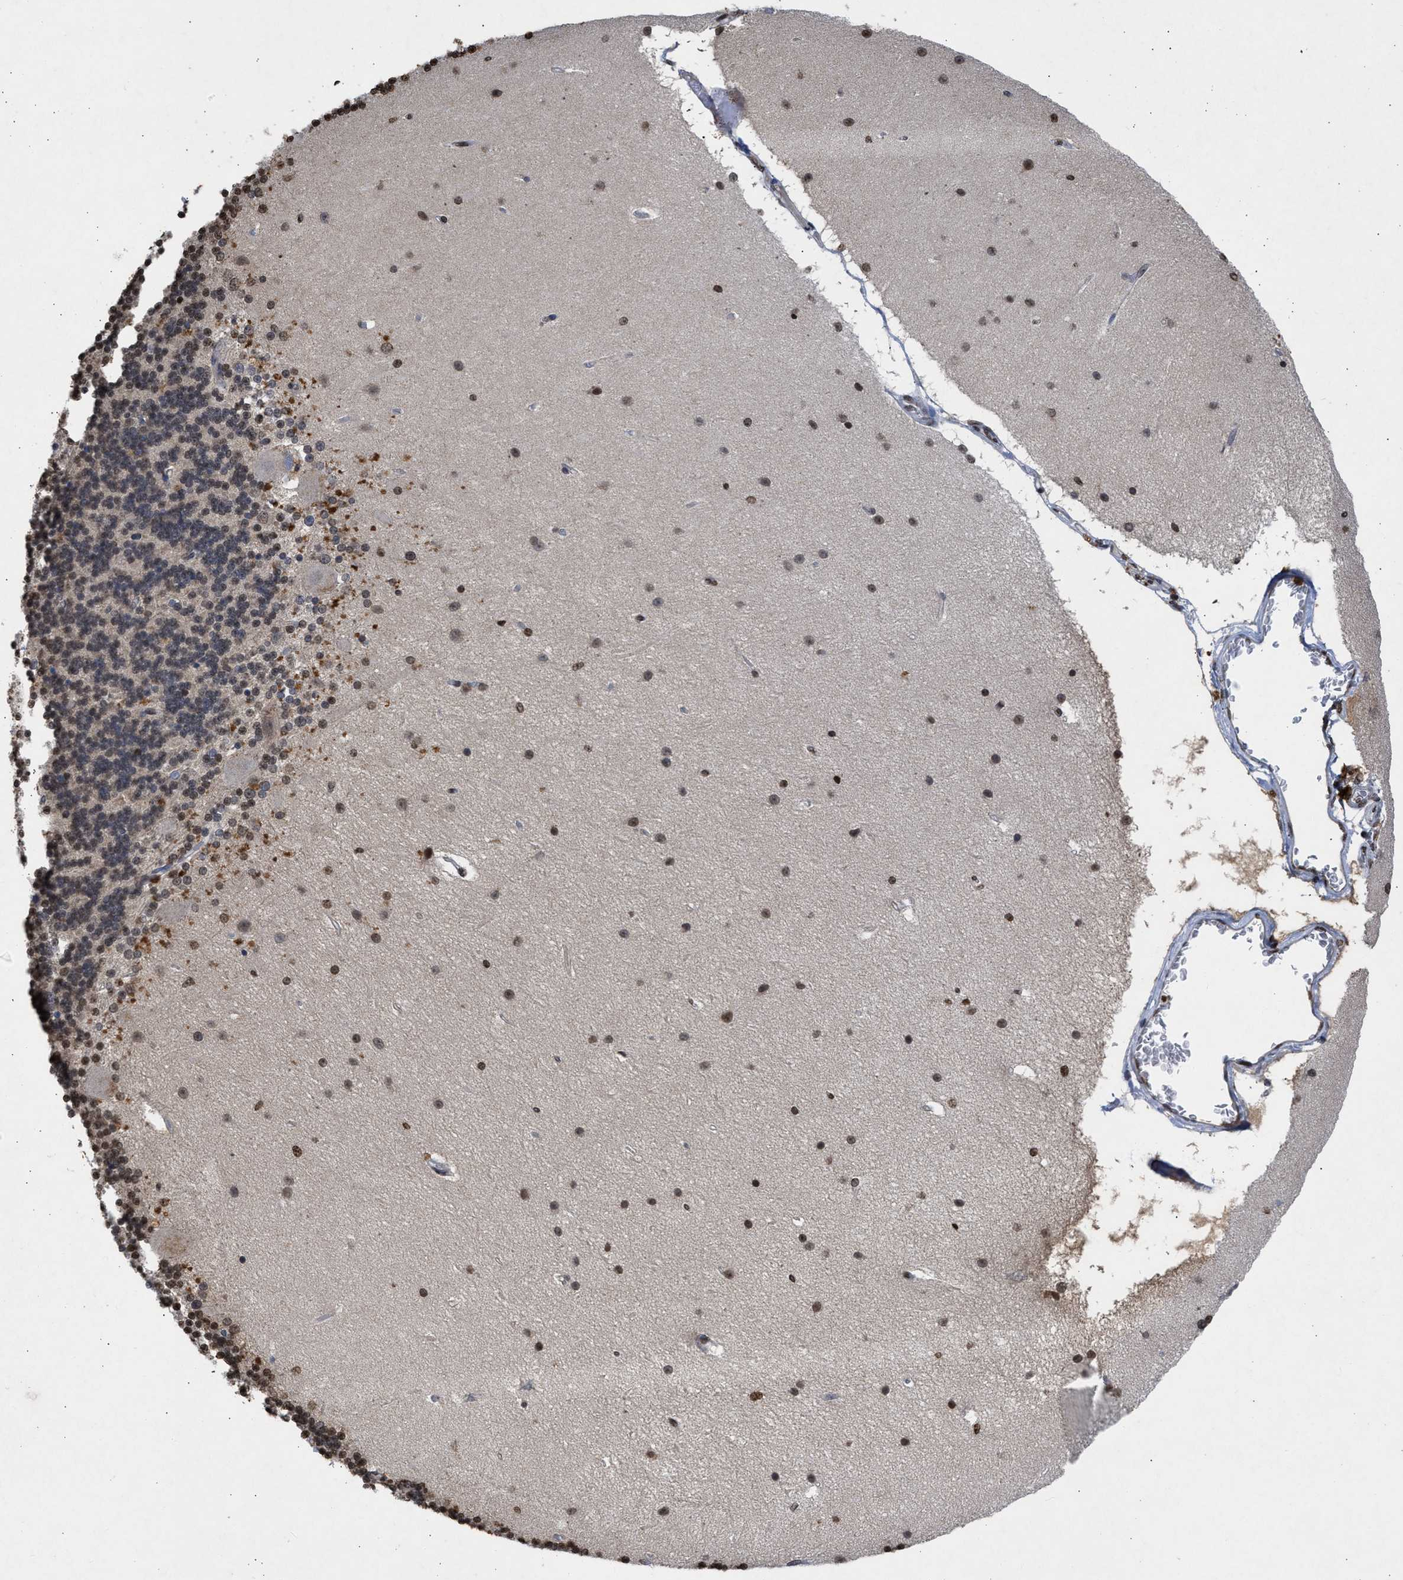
{"staining": {"intensity": "weak", "quantity": ">75%", "location": "nuclear"}, "tissue": "cerebellum", "cell_type": "Cells in granular layer", "image_type": "normal", "snomed": [{"axis": "morphology", "description": "Normal tissue, NOS"}, {"axis": "topography", "description": "Cerebellum"}], "caption": "Immunohistochemistry (IHC) photomicrograph of unremarkable human cerebellum stained for a protein (brown), which displays low levels of weak nuclear staining in approximately >75% of cells in granular layer.", "gene": "NUP35", "patient": {"sex": "female", "age": 54}}